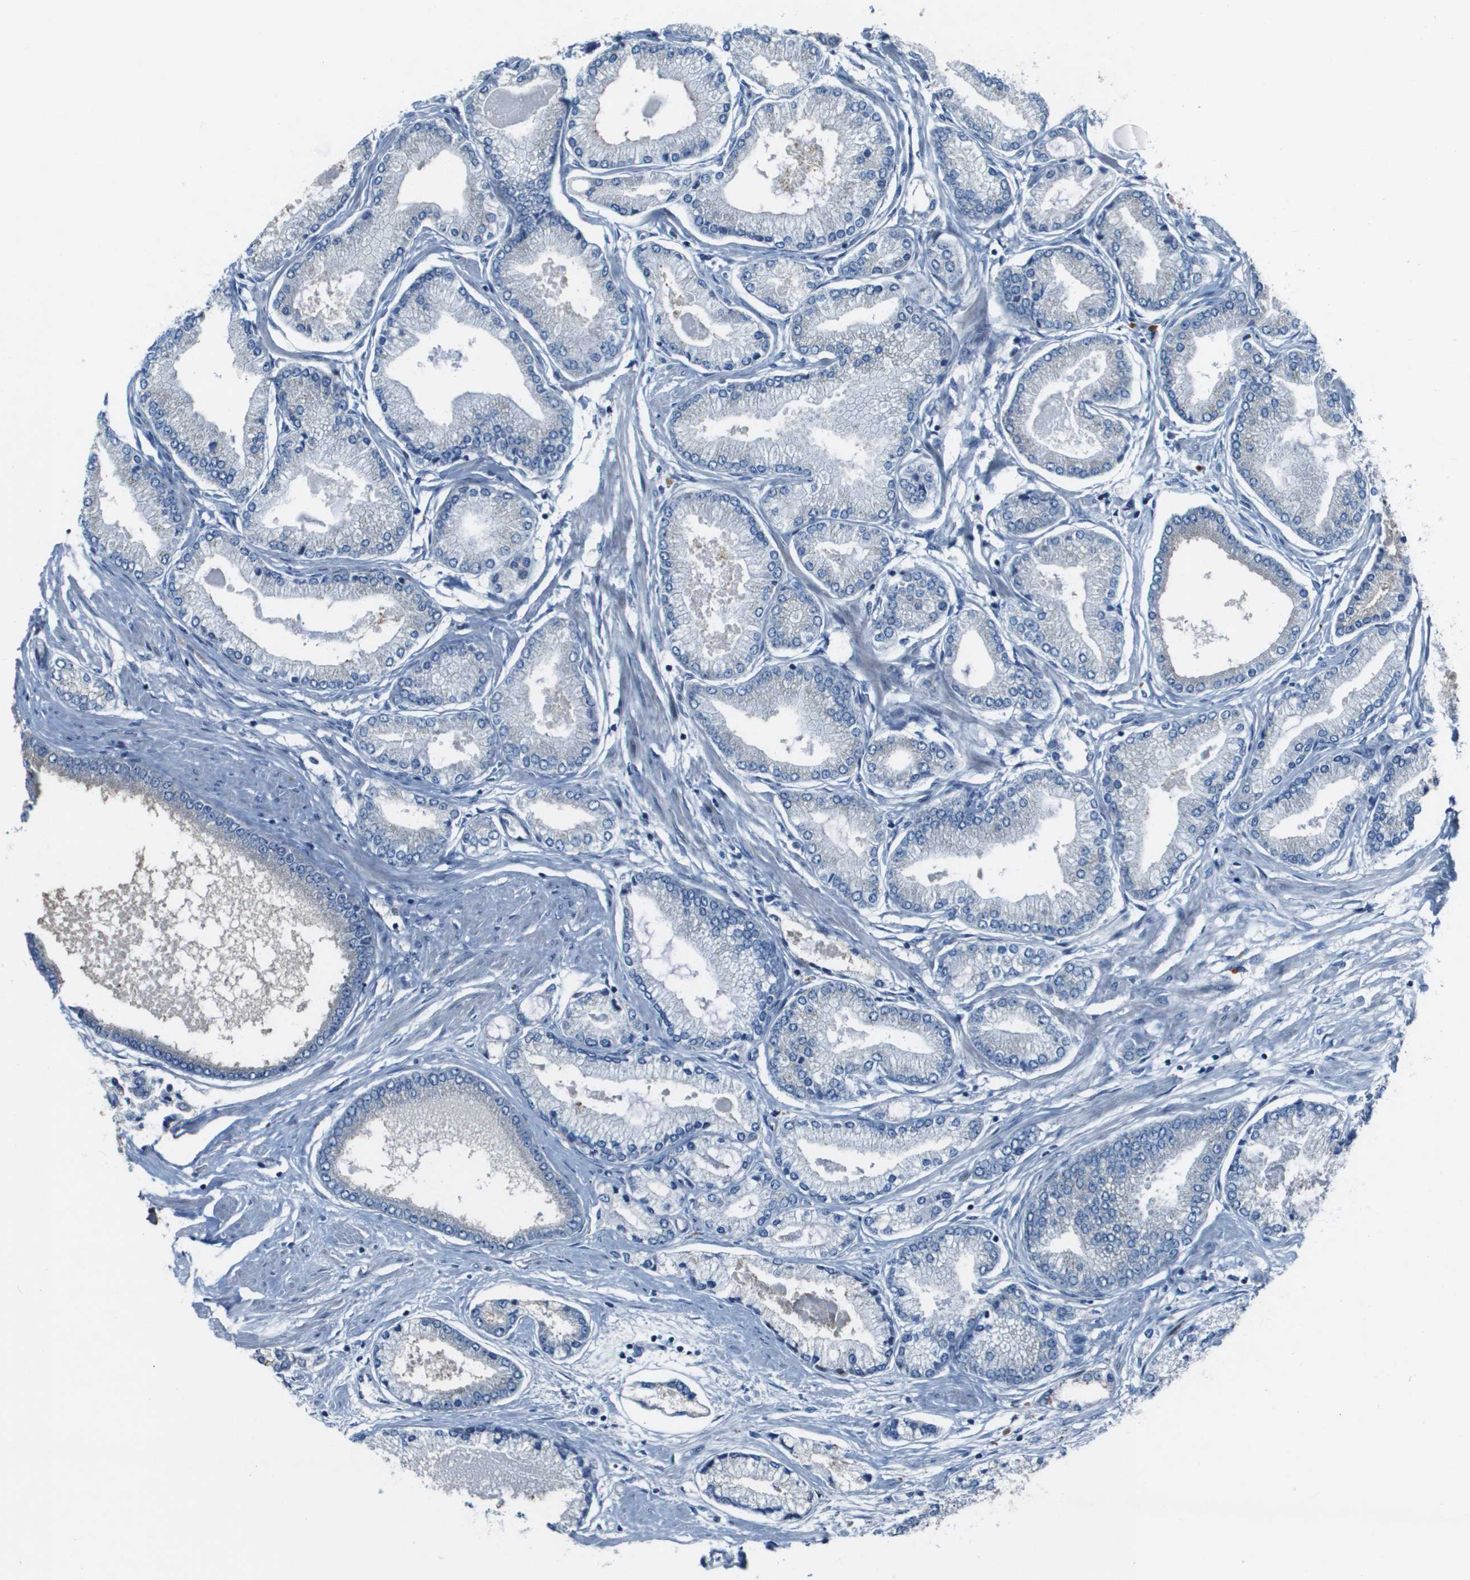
{"staining": {"intensity": "negative", "quantity": "none", "location": "none"}, "tissue": "prostate cancer", "cell_type": "Tumor cells", "image_type": "cancer", "snomed": [{"axis": "morphology", "description": "Adenocarcinoma, High grade"}, {"axis": "topography", "description": "Prostate"}], "caption": "Tumor cells are negative for protein expression in human prostate cancer (adenocarcinoma (high-grade)).", "gene": "MGAT3", "patient": {"sex": "male", "age": 61}}